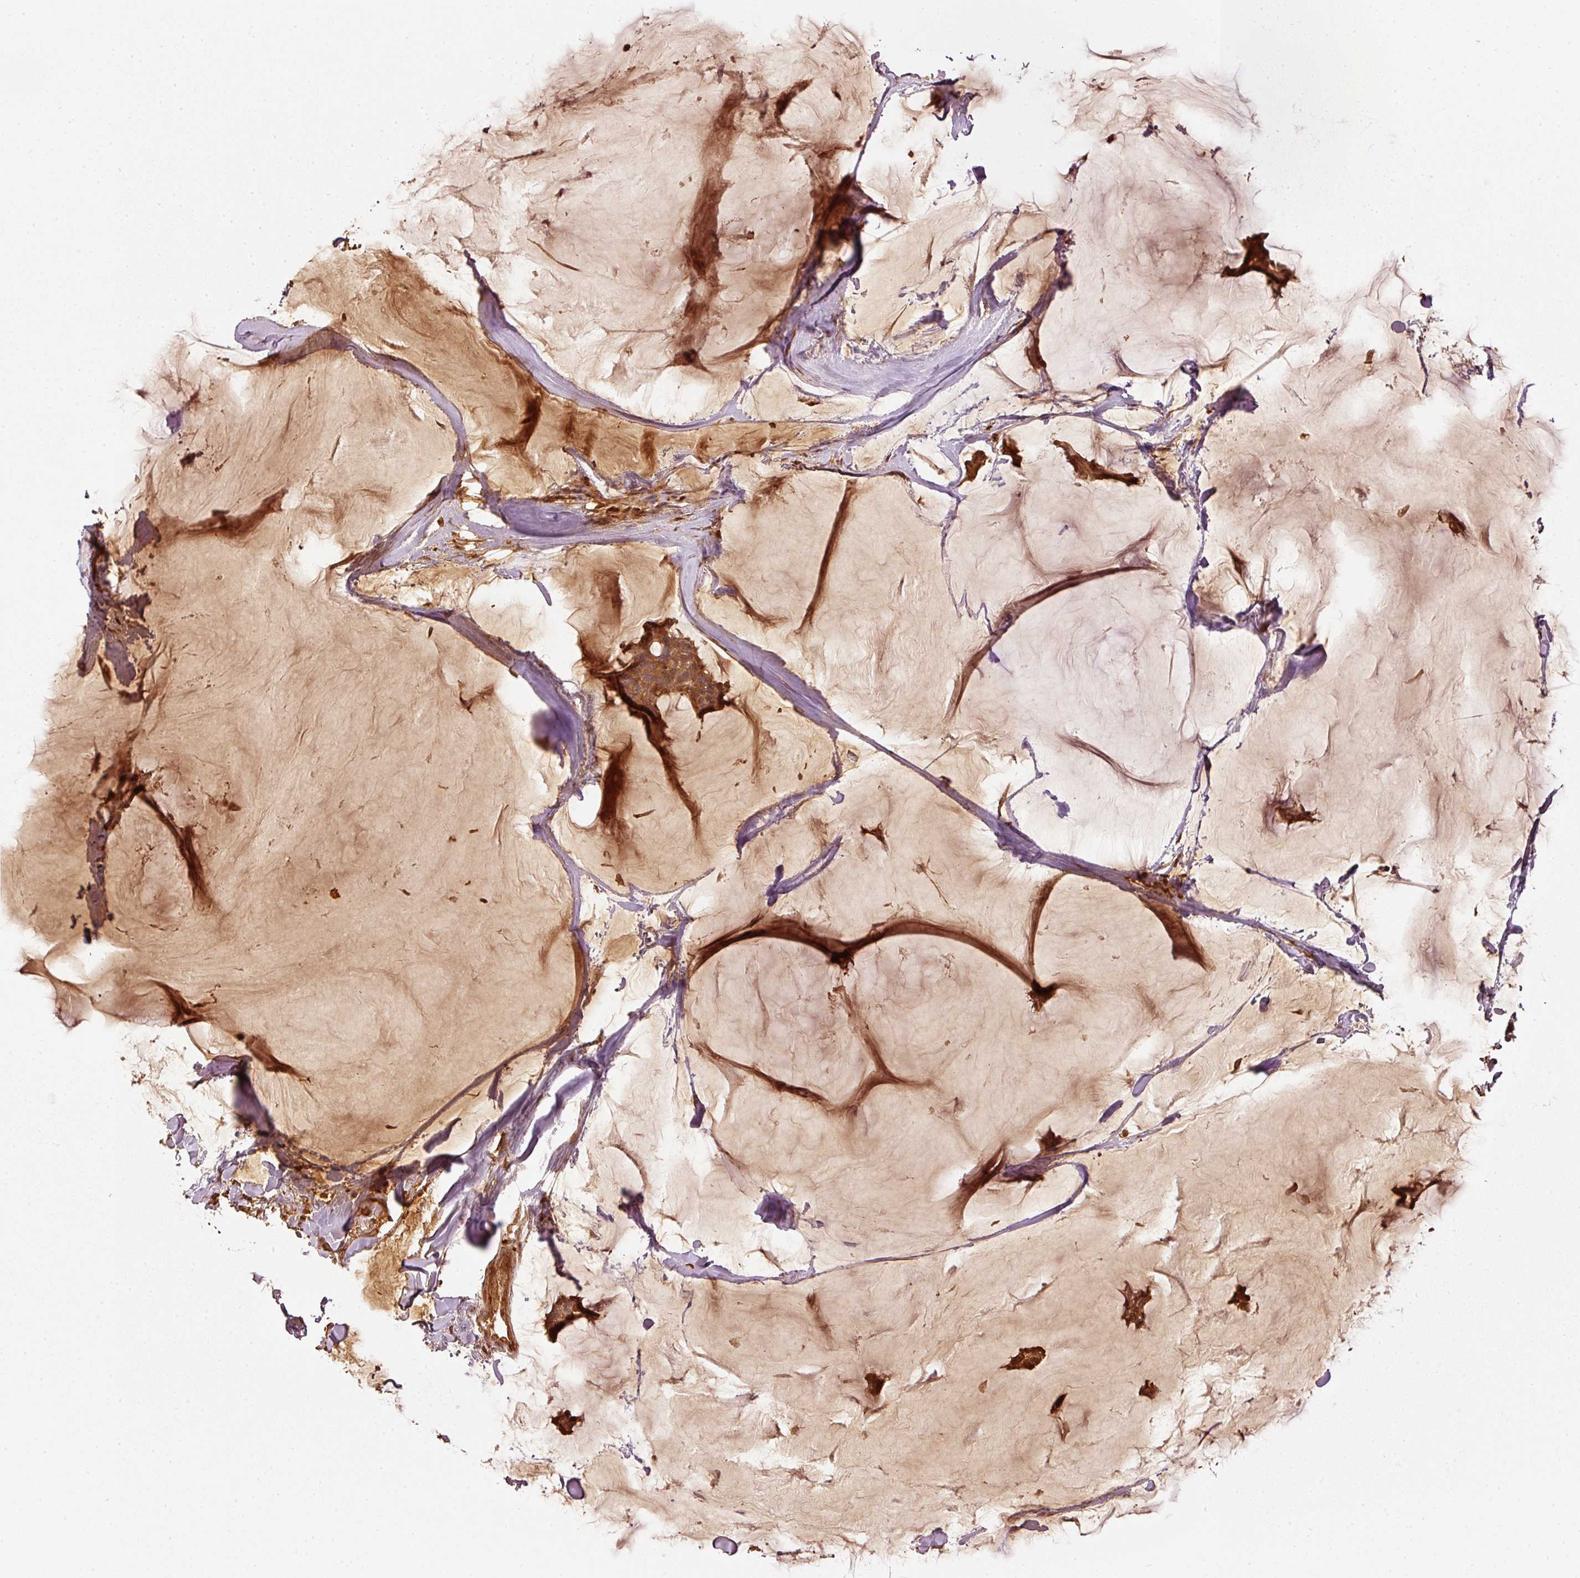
{"staining": {"intensity": "moderate", "quantity": ">75%", "location": "cytoplasmic/membranous"}, "tissue": "breast cancer", "cell_type": "Tumor cells", "image_type": "cancer", "snomed": [{"axis": "morphology", "description": "Duct carcinoma"}, {"axis": "topography", "description": "Breast"}], "caption": "DAB immunohistochemical staining of intraductal carcinoma (breast) shows moderate cytoplasmic/membranous protein positivity in approximately >75% of tumor cells.", "gene": "SERPING1", "patient": {"sex": "female", "age": 93}}